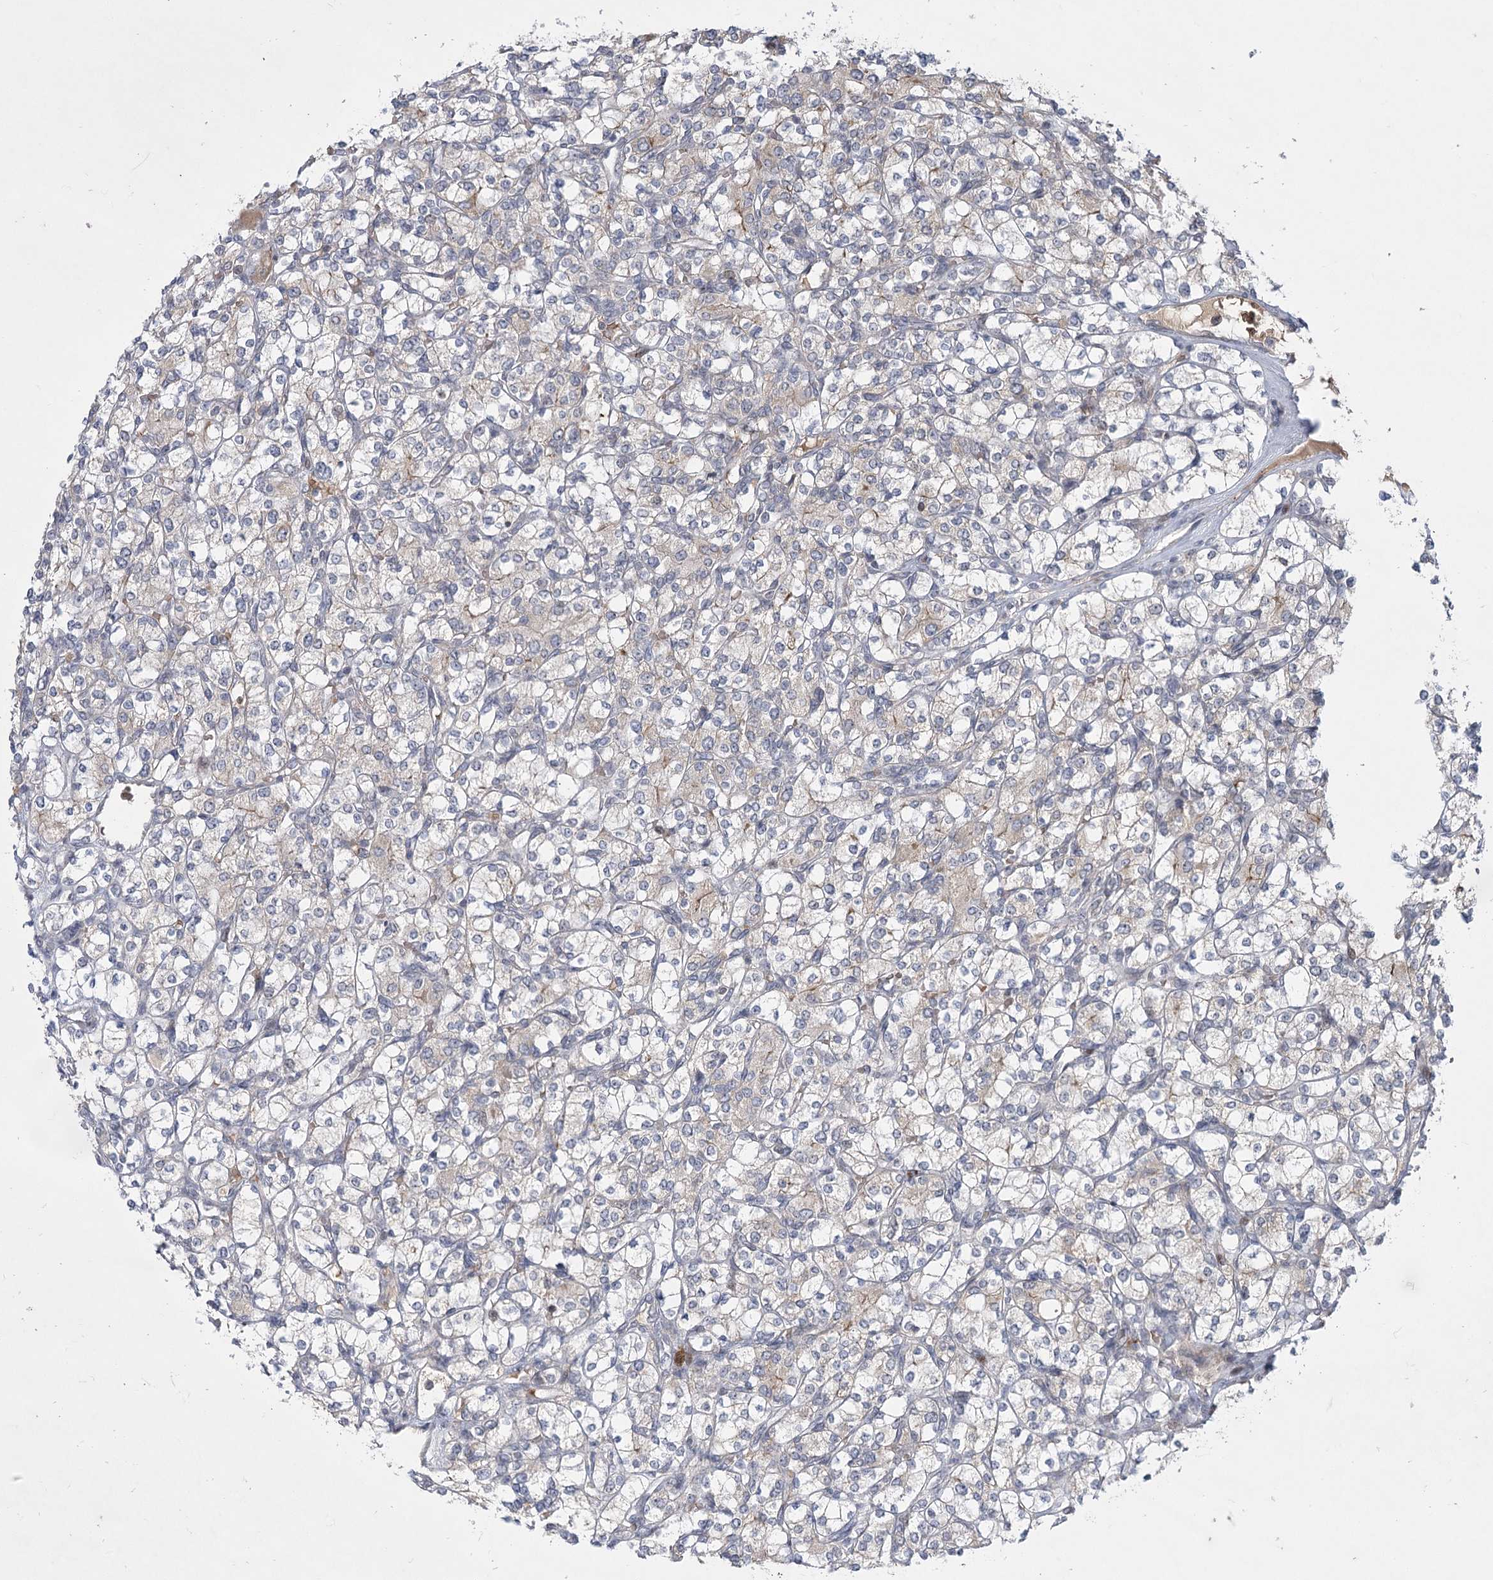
{"staining": {"intensity": "negative", "quantity": "none", "location": "none"}, "tissue": "renal cancer", "cell_type": "Tumor cells", "image_type": "cancer", "snomed": [{"axis": "morphology", "description": "Adenocarcinoma, NOS"}, {"axis": "topography", "description": "Kidney"}], "caption": "A photomicrograph of renal adenocarcinoma stained for a protein shows no brown staining in tumor cells.", "gene": "NSMCE4A", "patient": {"sex": "male", "age": 77}}